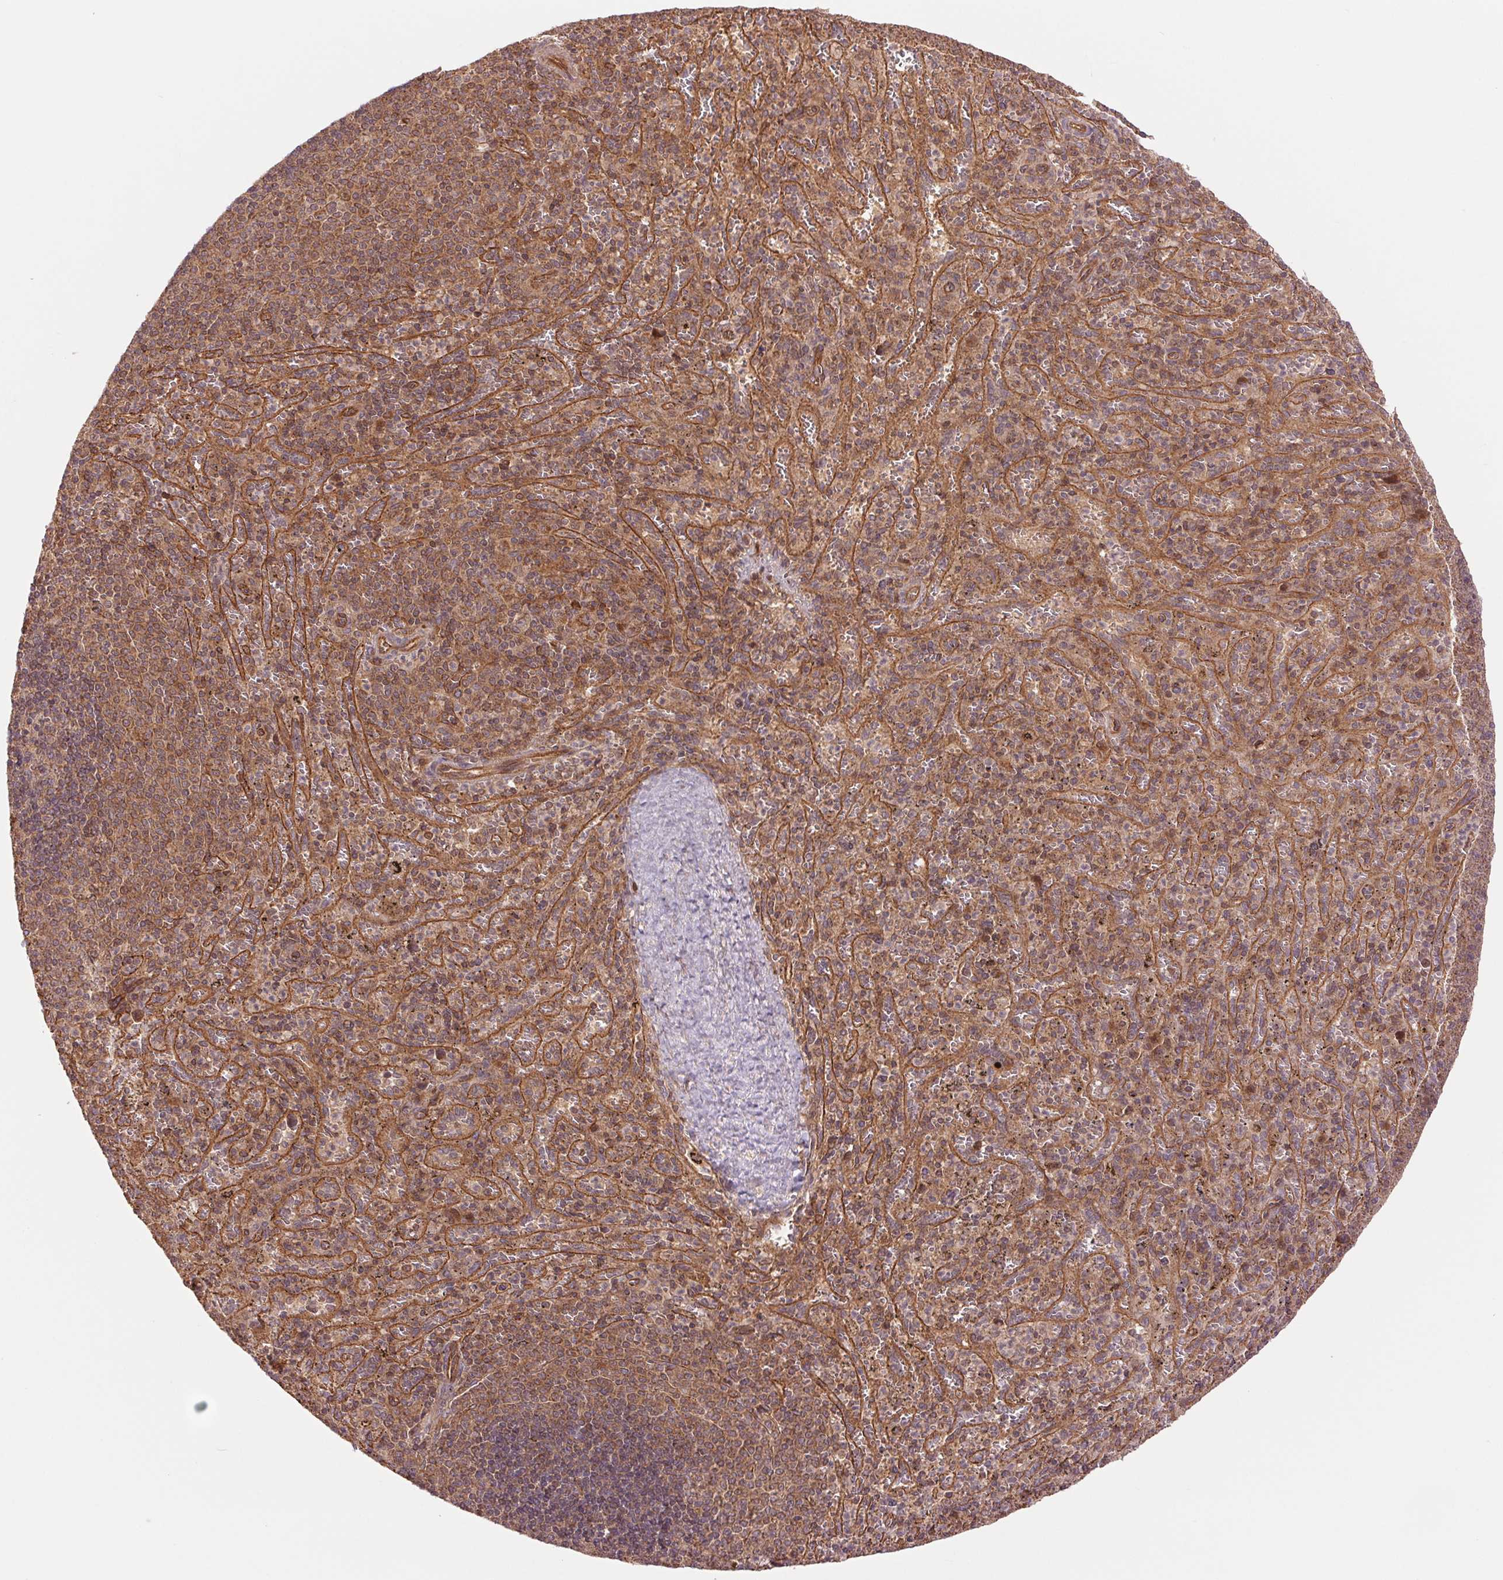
{"staining": {"intensity": "weak", "quantity": ">75%", "location": "cytoplasmic/membranous"}, "tissue": "spleen", "cell_type": "Cells in red pulp", "image_type": "normal", "snomed": [{"axis": "morphology", "description": "Normal tissue, NOS"}, {"axis": "topography", "description": "Spleen"}], "caption": "Human spleen stained for a protein (brown) reveals weak cytoplasmic/membranous positive staining in approximately >75% of cells in red pulp.", "gene": "STARD7", "patient": {"sex": "male", "age": 57}}